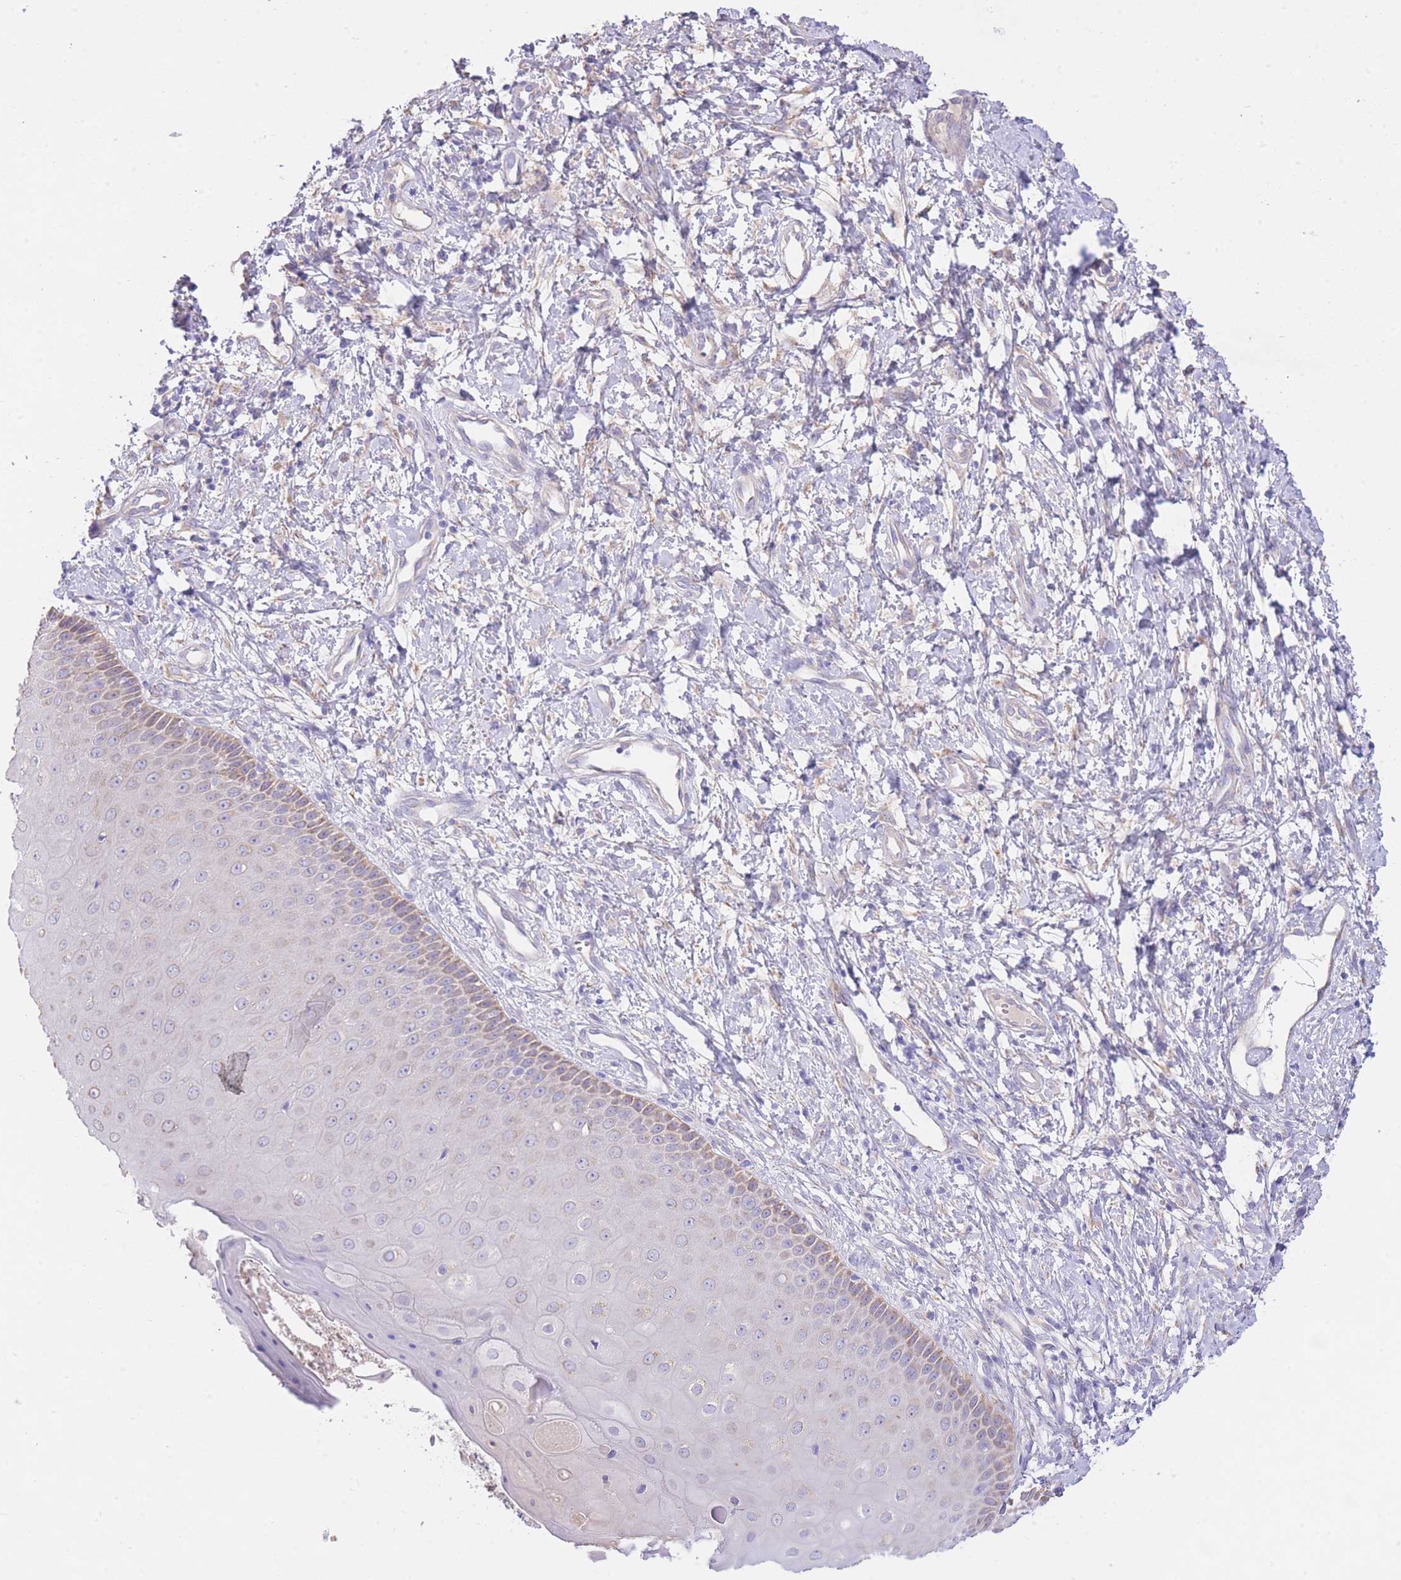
{"staining": {"intensity": "weak", "quantity": "<25%", "location": "cytoplasmic/membranous"}, "tissue": "skin", "cell_type": "Epidermal cells", "image_type": "normal", "snomed": [{"axis": "morphology", "description": "Normal tissue, NOS"}, {"axis": "topography", "description": "Anal"}], "caption": "Photomicrograph shows no protein positivity in epidermal cells of benign skin.", "gene": "PGM1", "patient": {"sex": "male", "age": 80}}